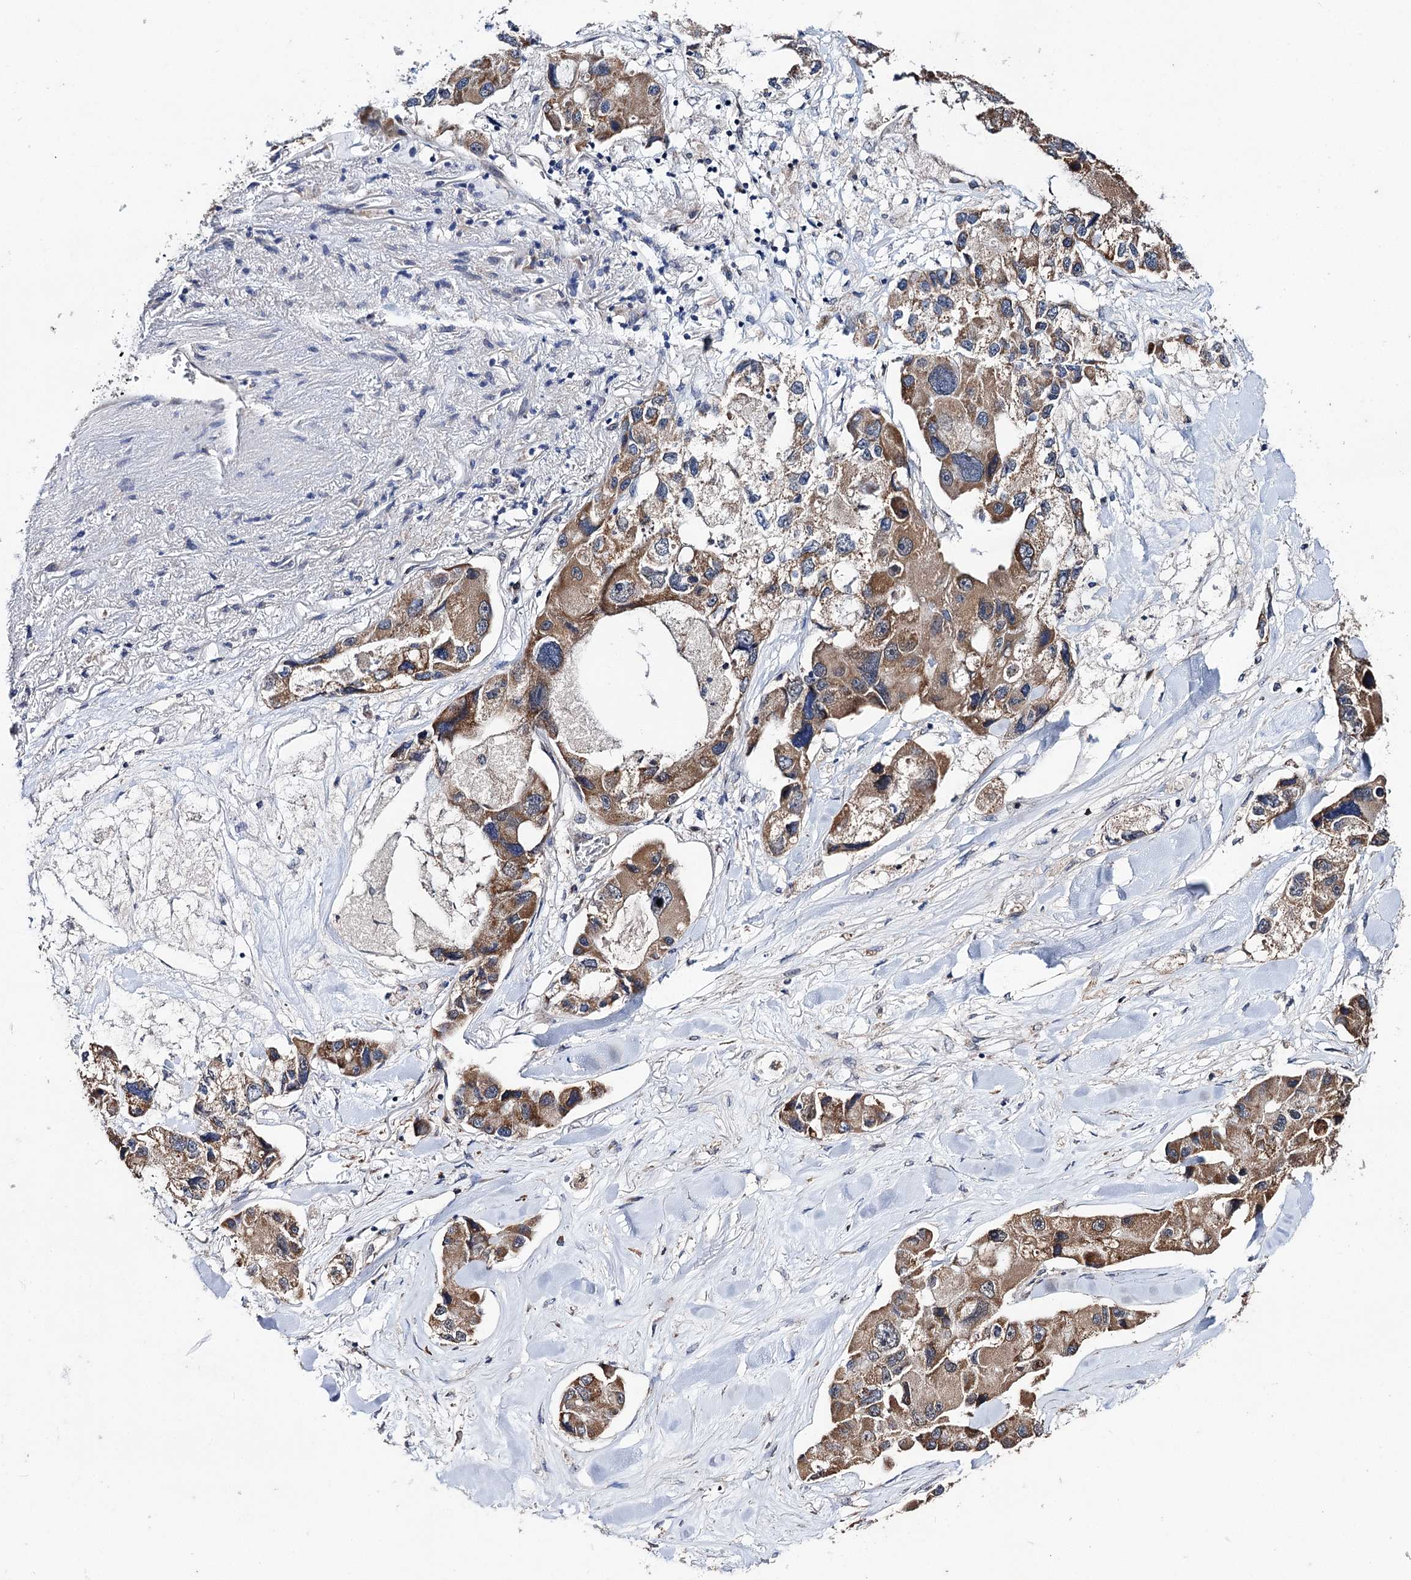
{"staining": {"intensity": "strong", "quantity": ">75%", "location": "cytoplasmic/membranous"}, "tissue": "lung cancer", "cell_type": "Tumor cells", "image_type": "cancer", "snomed": [{"axis": "morphology", "description": "Adenocarcinoma, NOS"}, {"axis": "topography", "description": "Lung"}], "caption": "Brown immunohistochemical staining in lung cancer demonstrates strong cytoplasmic/membranous staining in approximately >75% of tumor cells.", "gene": "CLPB", "patient": {"sex": "female", "age": 54}}